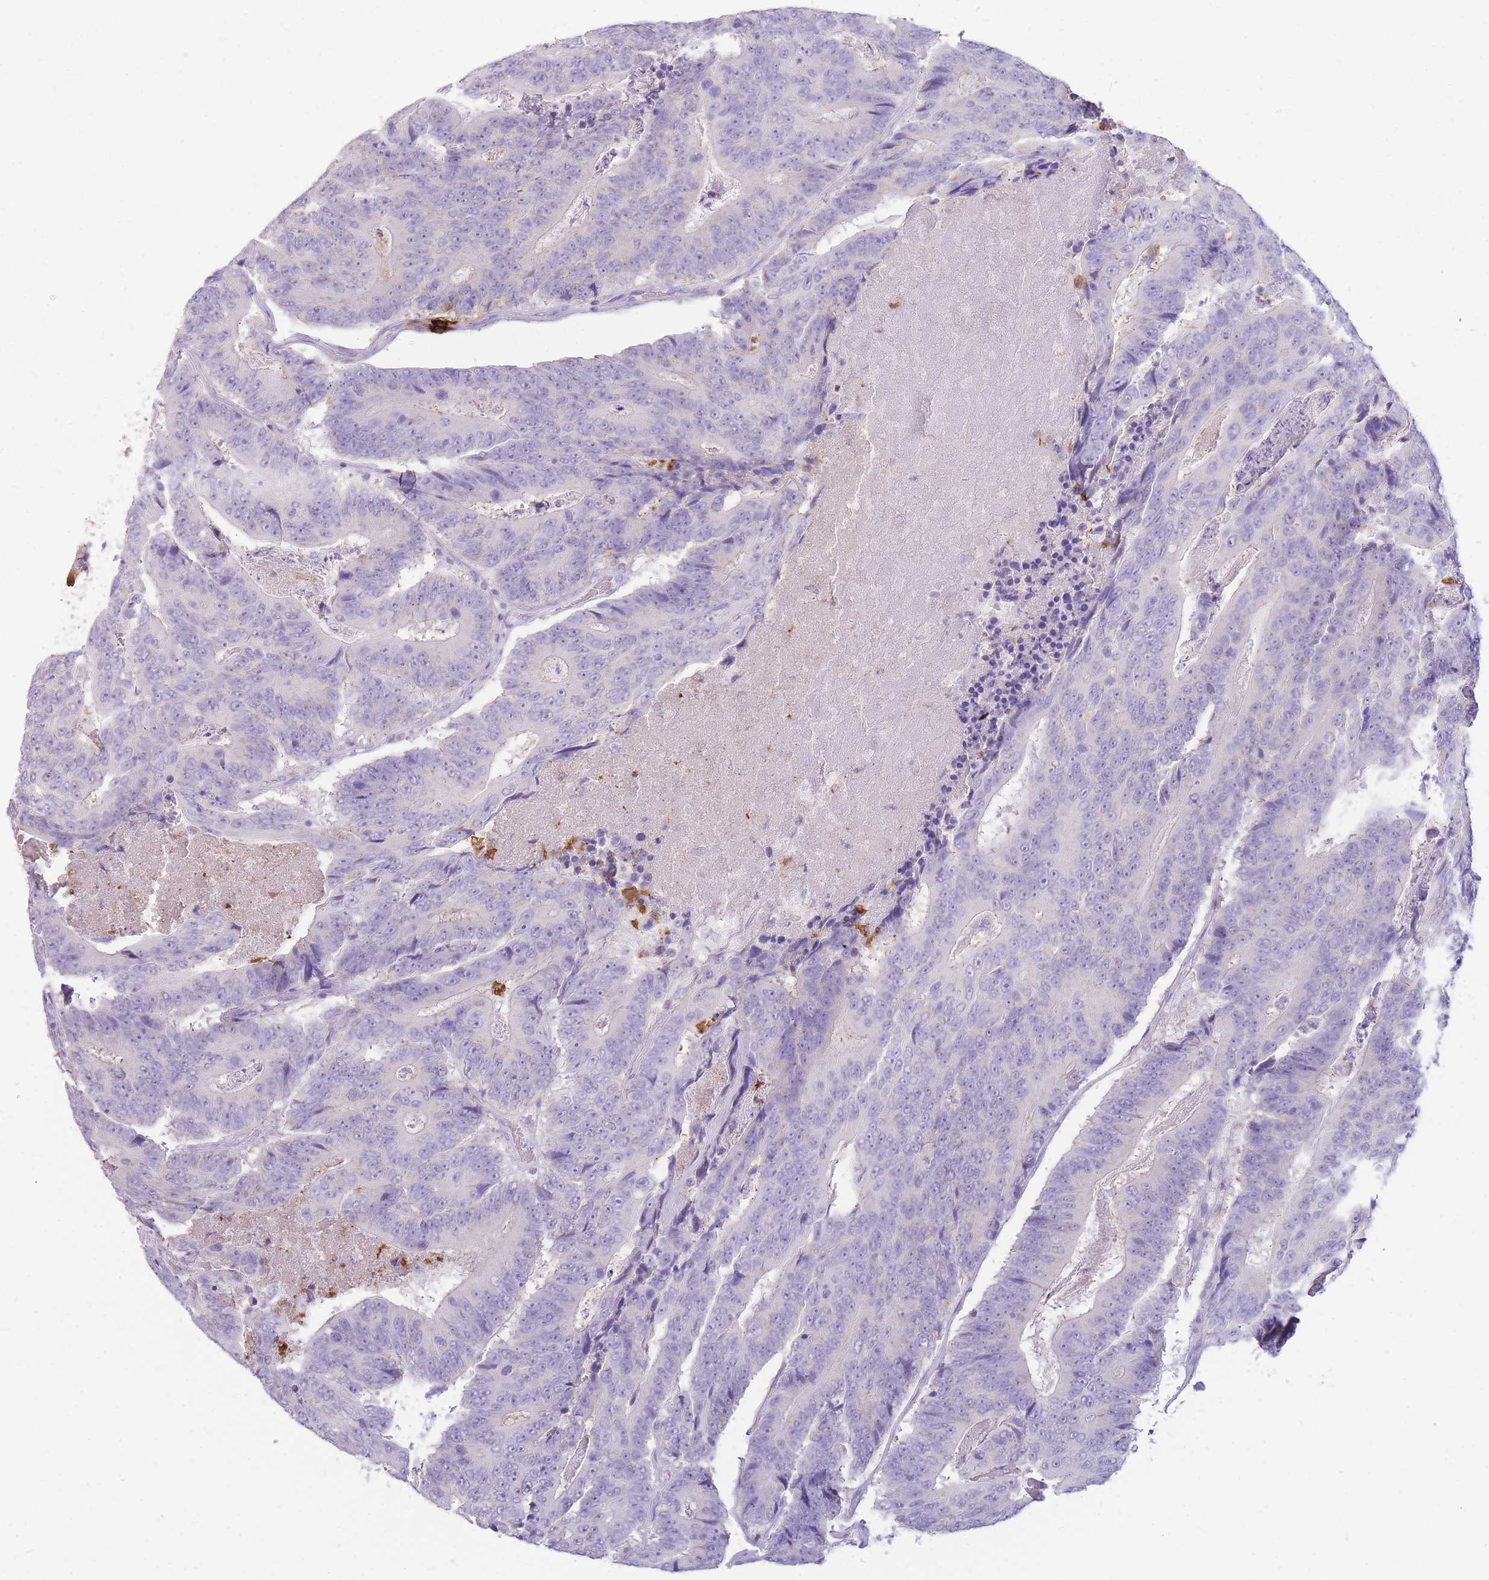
{"staining": {"intensity": "negative", "quantity": "none", "location": "none"}, "tissue": "colorectal cancer", "cell_type": "Tumor cells", "image_type": "cancer", "snomed": [{"axis": "morphology", "description": "Adenocarcinoma, NOS"}, {"axis": "topography", "description": "Colon"}], "caption": "A high-resolution photomicrograph shows IHC staining of adenocarcinoma (colorectal), which shows no significant staining in tumor cells. The staining was performed using DAB (3,3'-diaminobenzidine) to visualize the protein expression in brown, while the nuclei were stained in blue with hematoxylin (Magnification: 20x).", "gene": "TPSAB1", "patient": {"sex": "male", "age": 83}}